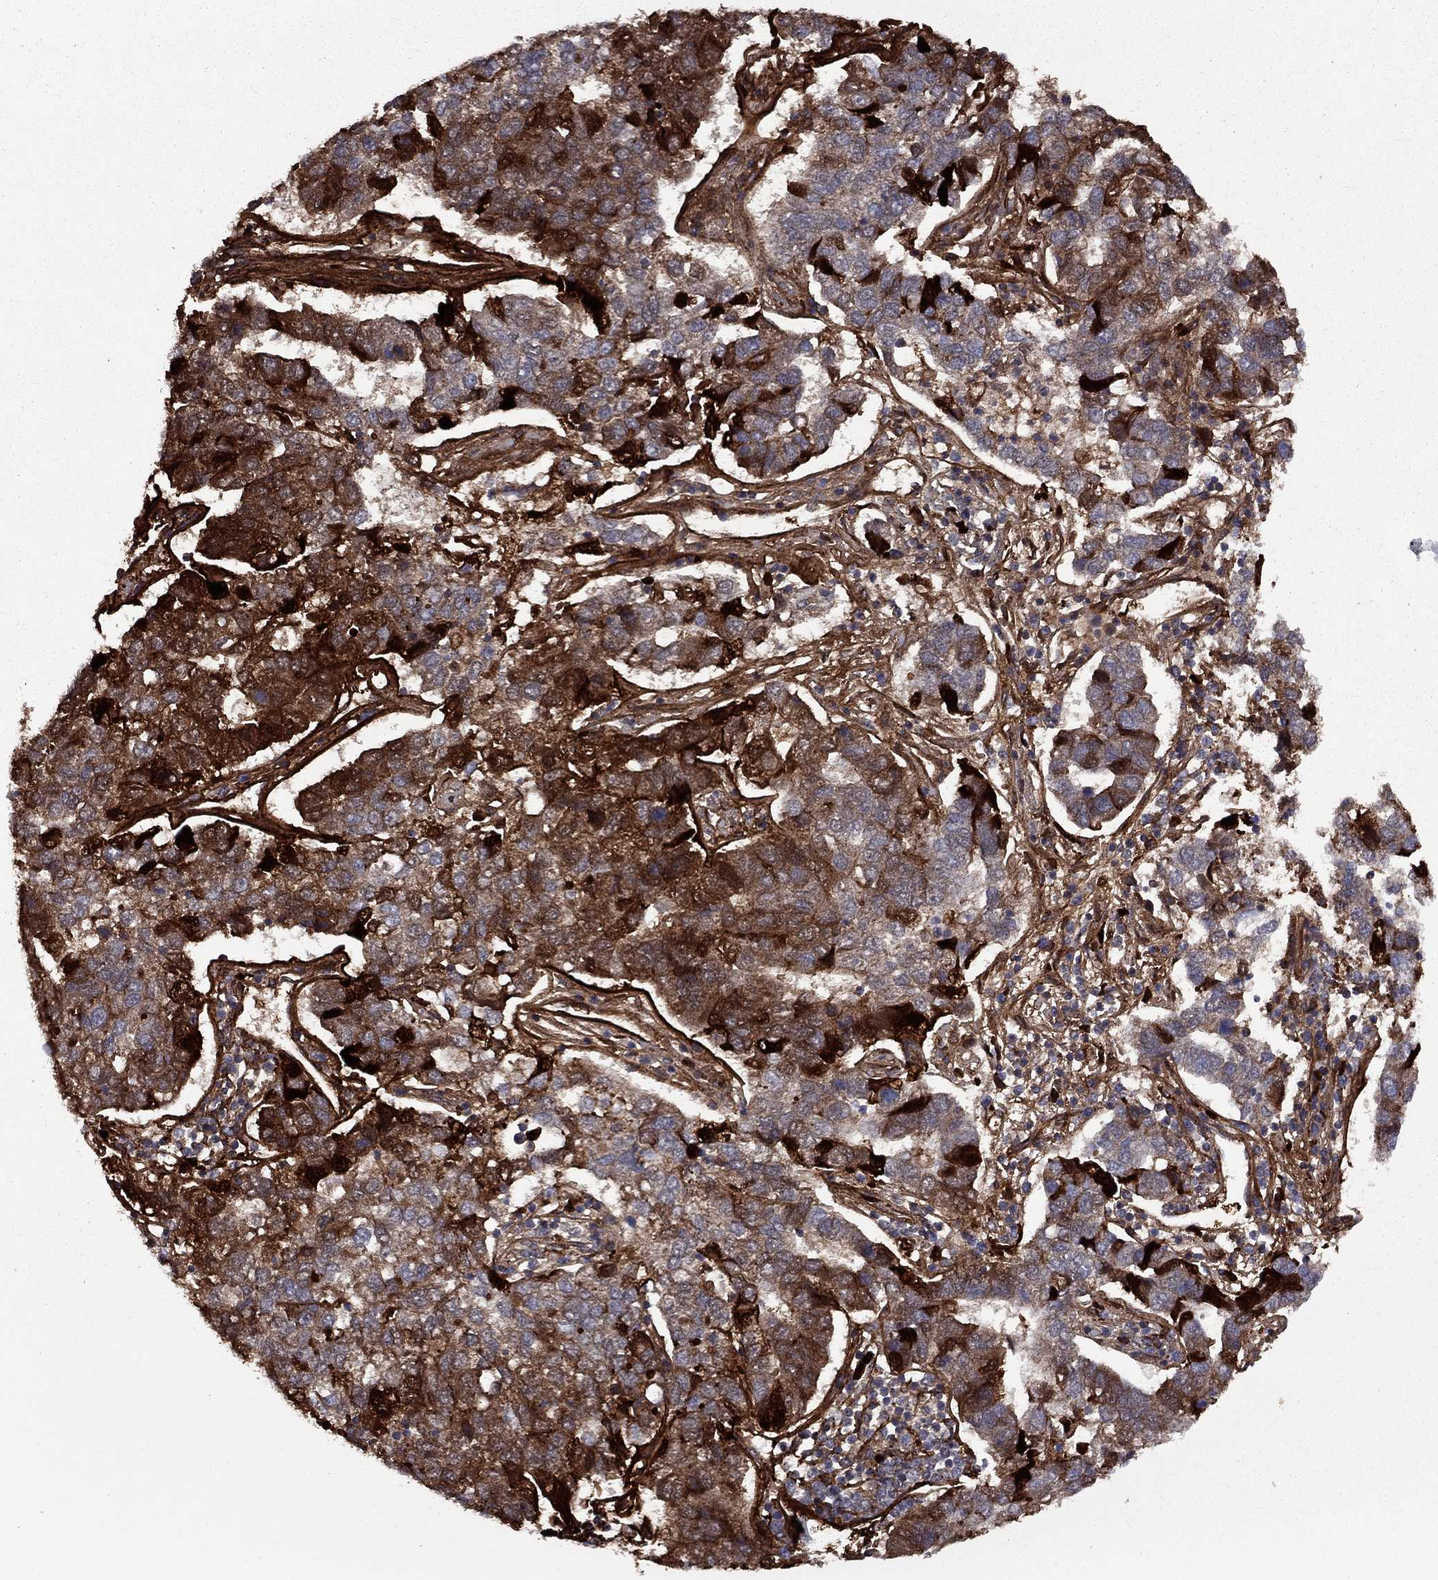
{"staining": {"intensity": "strong", "quantity": "25%-75%", "location": "cytoplasmic/membranous"}, "tissue": "pancreatic cancer", "cell_type": "Tumor cells", "image_type": "cancer", "snomed": [{"axis": "morphology", "description": "Adenocarcinoma, NOS"}, {"axis": "topography", "description": "Pancreas"}], "caption": "Immunohistochemistry (IHC) photomicrograph of neoplastic tissue: human pancreatic cancer (adenocarcinoma) stained using immunohistochemistry demonstrates high levels of strong protein expression localized specifically in the cytoplasmic/membranous of tumor cells, appearing as a cytoplasmic/membranous brown color.", "gene": "COL18A1", "patient": {"sex": "female", "age": 61}}